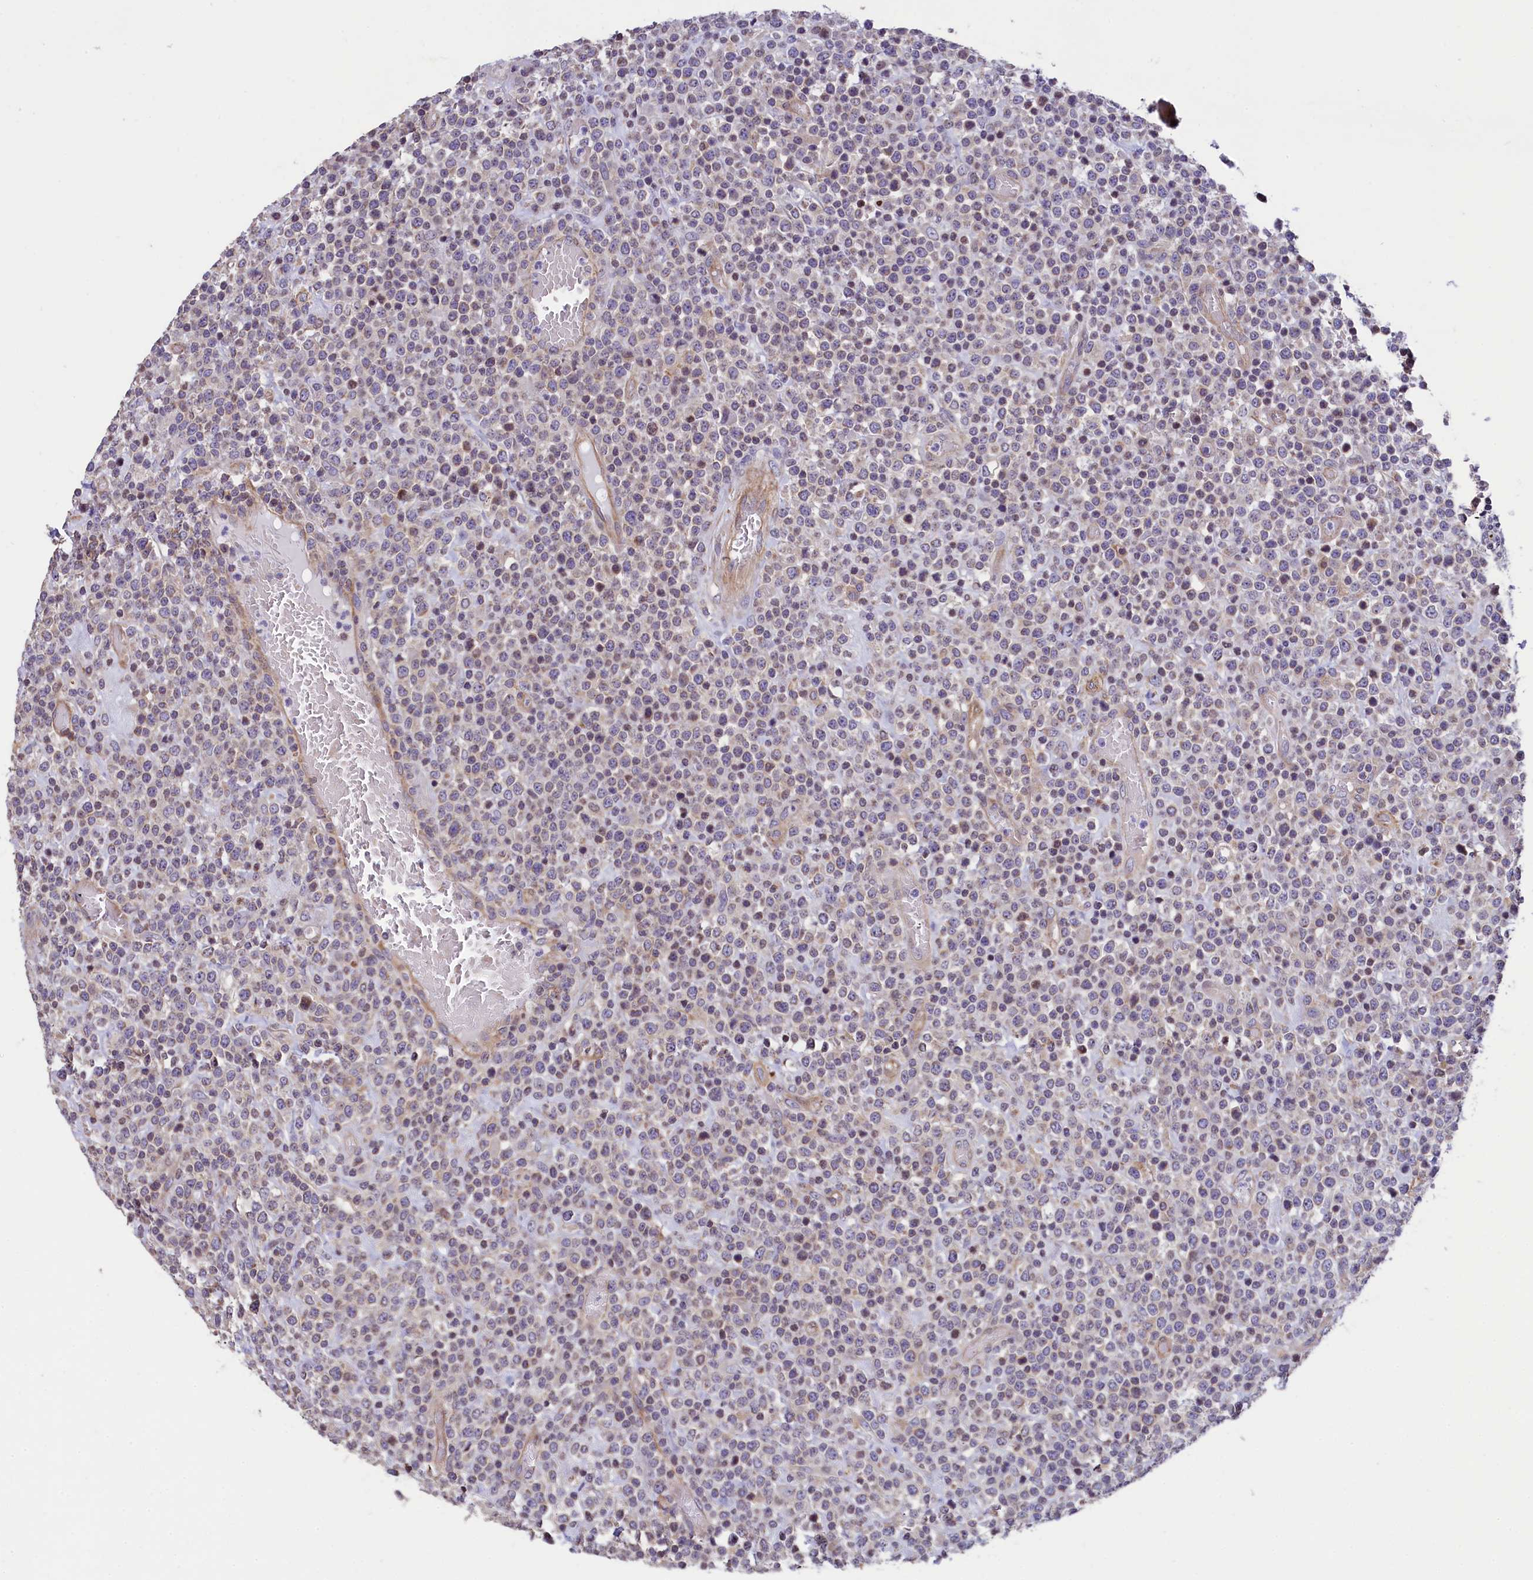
{"staining": {"intensity": "weak", "quantity": "25%-75%", "location": "cytoplasmic/membranous"}, "tissue": "lymphoma", "cell_type": "Tumor cells", "image_type": "cancer", "snomed": [{"axis": "morphology", "description": "Malignant lymphoma, non-Hodgkin's type, High grade"}, {"axis": "topography", "description": "Colon"}], "caption": "Protein expression analysis of human malignant lymphoma, non-Hodgkin's type (high-grade) reveals weak cytoplasmic/membranous staining in approximately 25%-75% of tumor cells.", "gene": "ZNF2", "patient": {"sex": "female", "age": 53}}